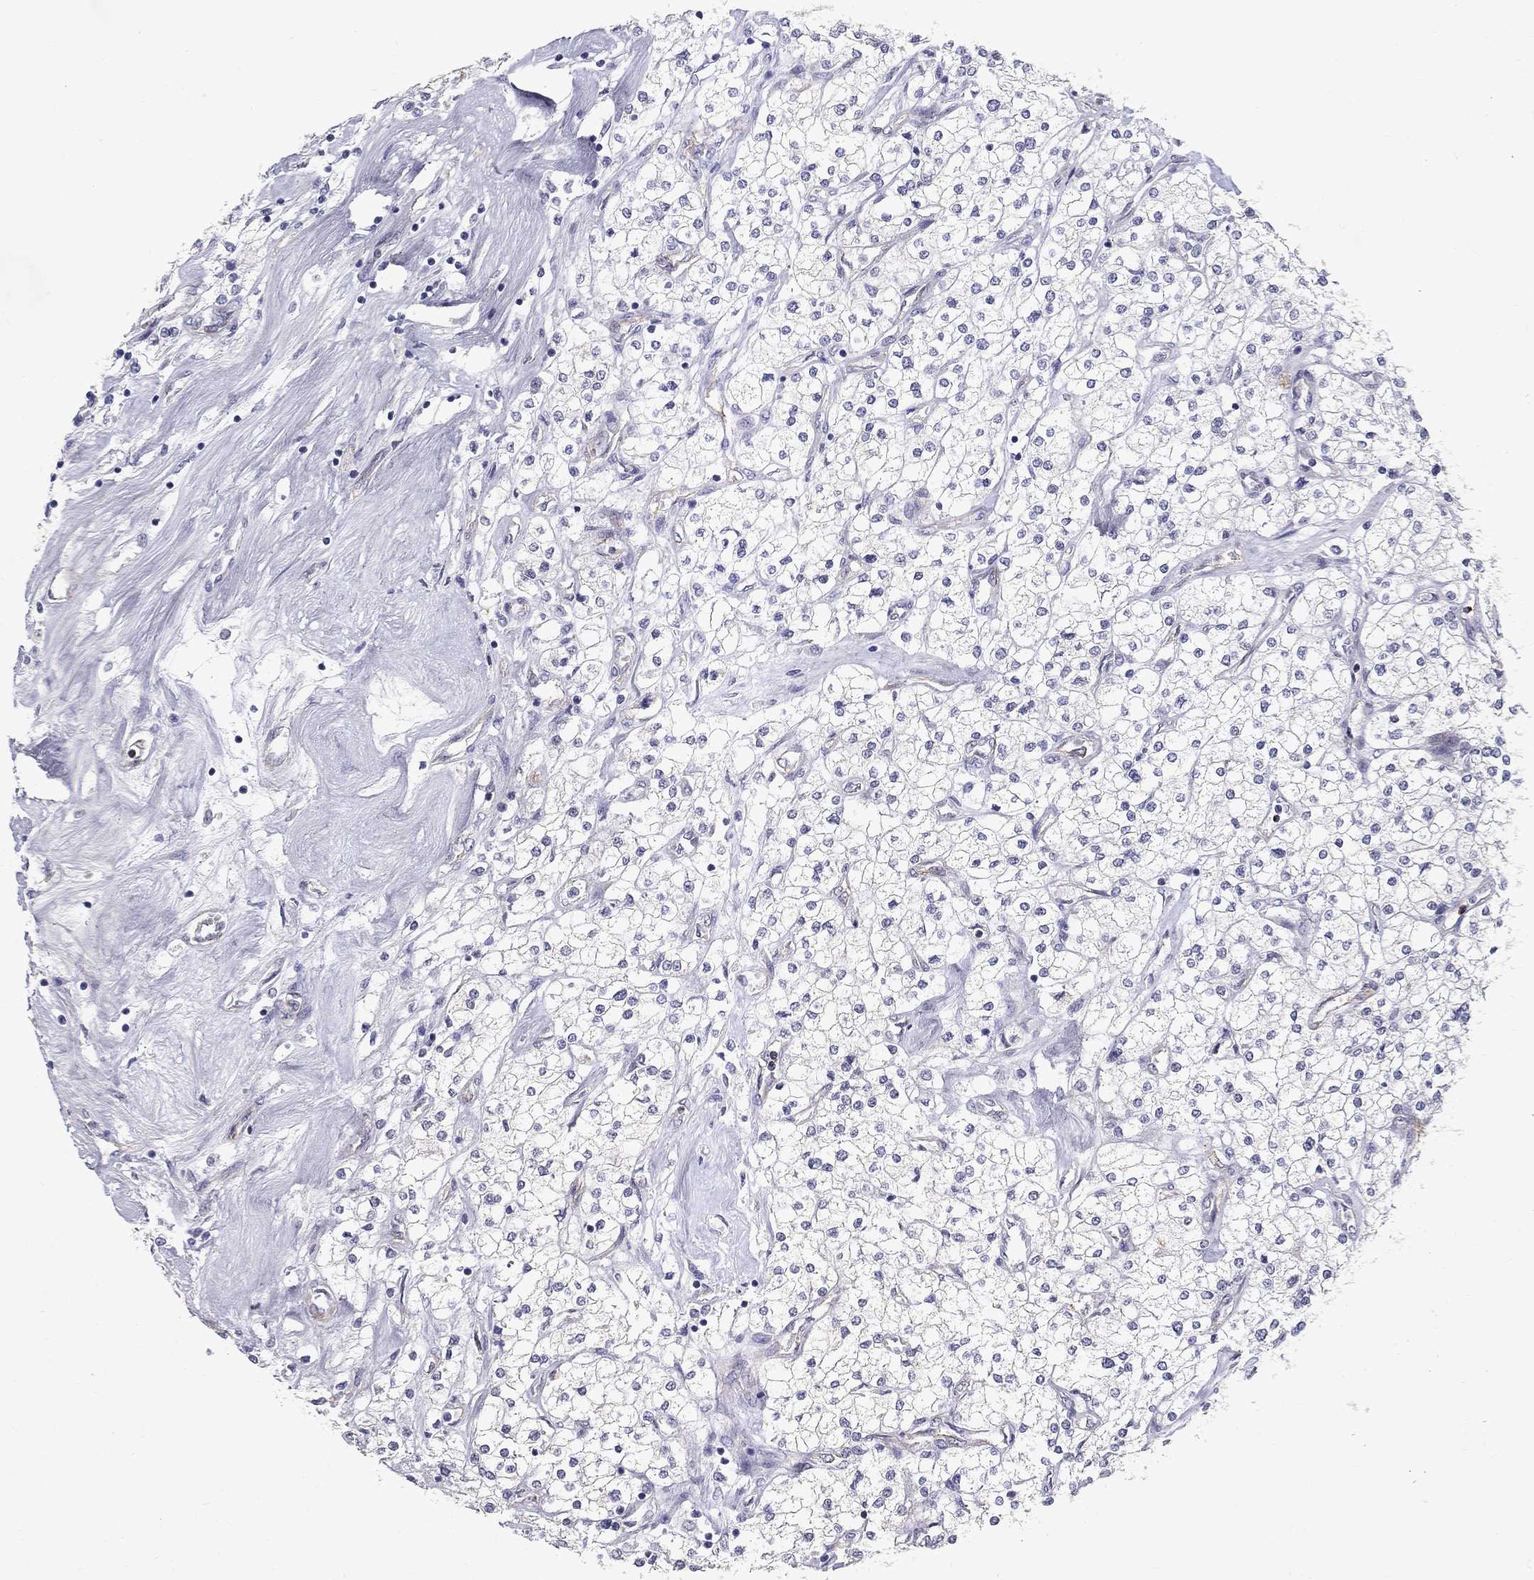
{"staining": {"intensity": "negative", "quantity": "none", "location": "none"}, "tissue": "renal cancer", "cell_type": "Tumor cells", "image_type": "cancer", "snomed": [{"axis": "morphology", "description": "Adenocarcinoma, NOS"}, {"axis": "topography", "description": "Kidney"}], "caption": "This is an immunohistochemistry histopathology image of renal cancer (adenocarcinoma). There is no expression in tumor cells.", "gene": "CLIC6", "patient": {"sex": "male", "age": 80}}